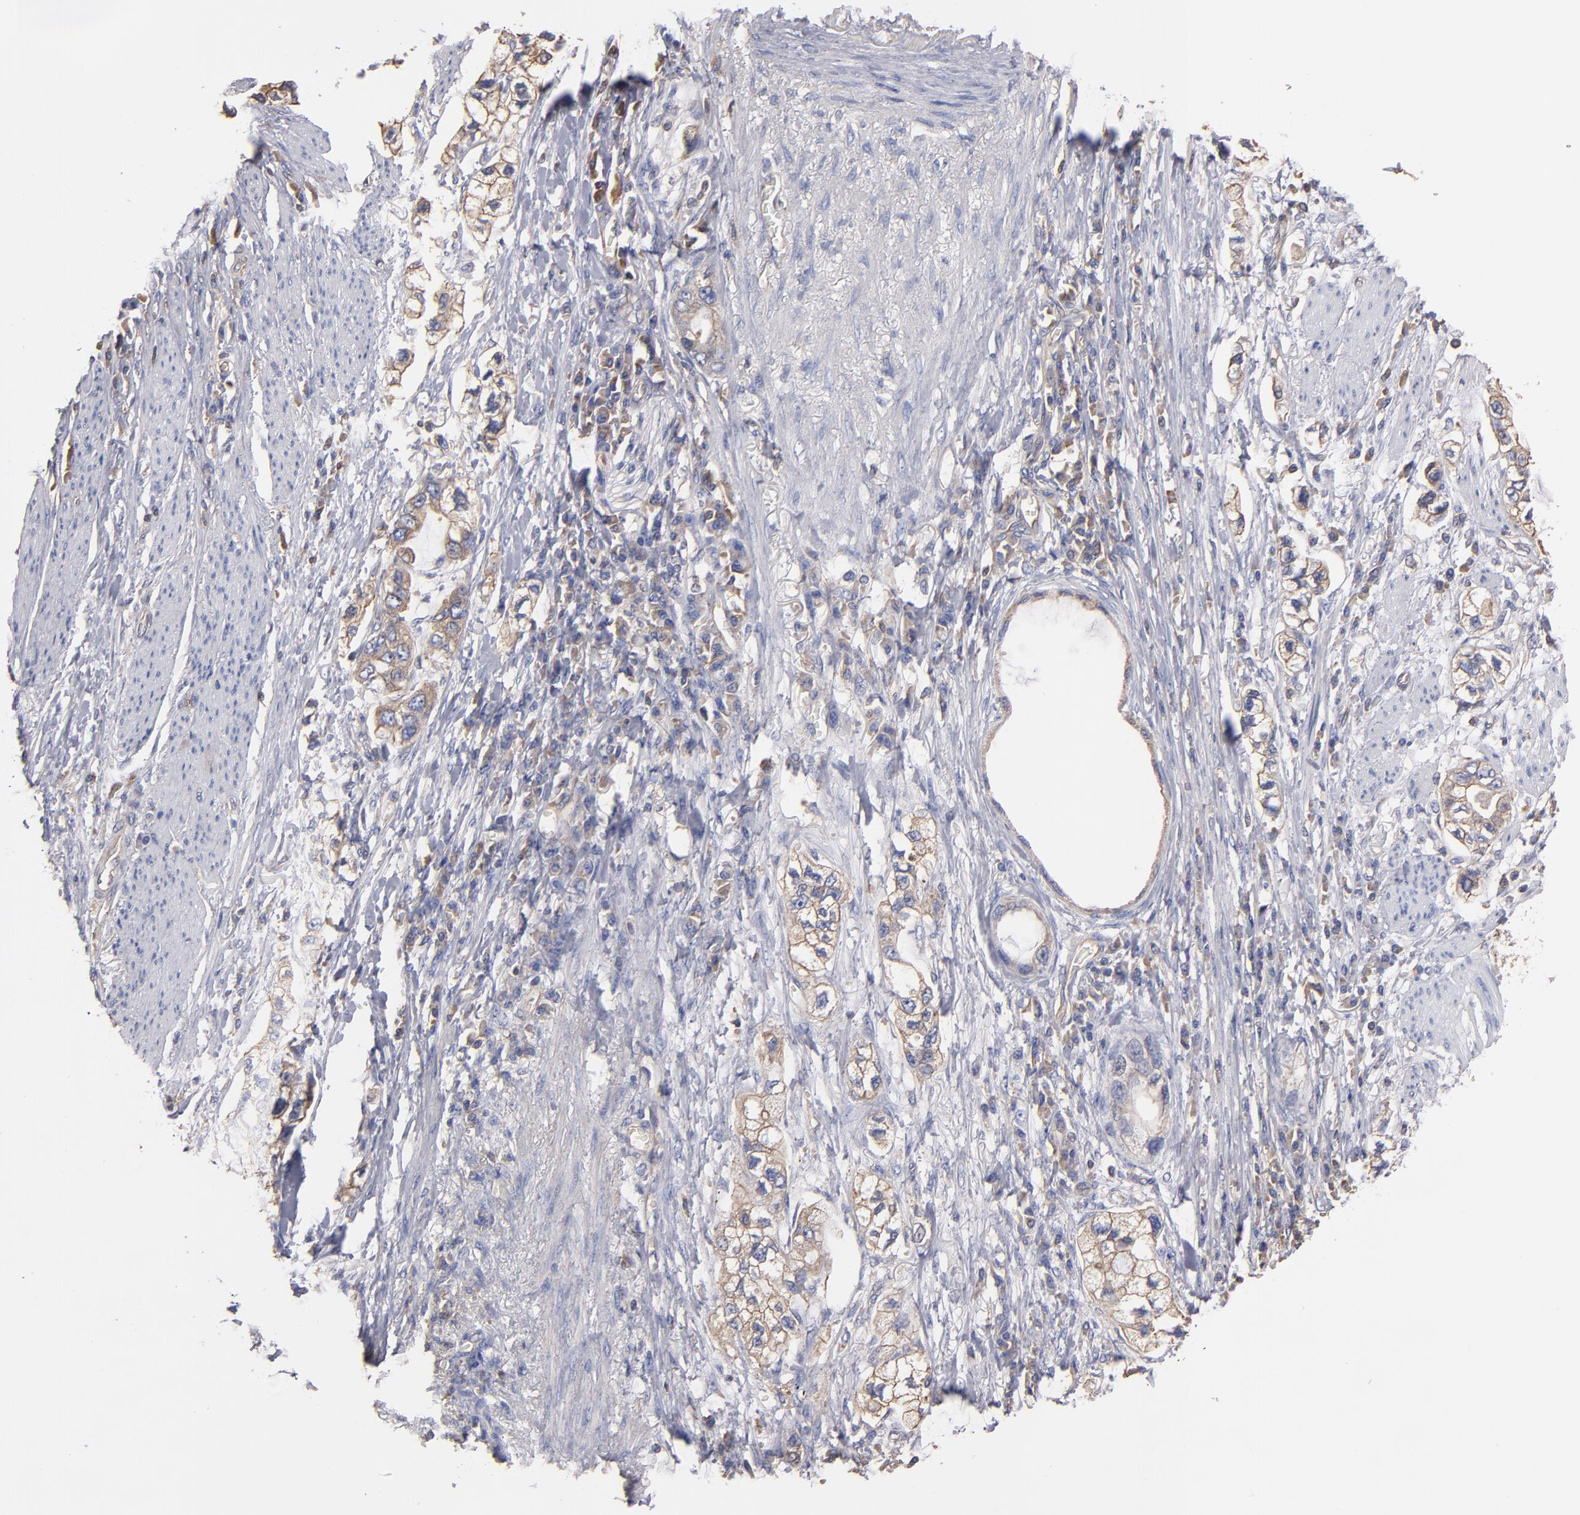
{"staining": {"intensity": "weak", "quantity": "25%-75%", "location": "cytoplasmic/membranous"}, "tissue": "stomach cancer", "cell_type": "Tumor cells", "image_type": "cancer", "snomed": [{"axis": "morphology", "description": "Adenocarcinoma, NOS"}, {"axis": "topography", "description": "Stomach, lower"}], "caption": "Weak cytoplasmic/membranous positivity for a protein is seen in approximately 25%-75% of tumor cells of adenocarcinoma (stomach) using immunohistochemistry.", "gene": "ESYT2", "patient": {"sex": "female", "age": 93}}